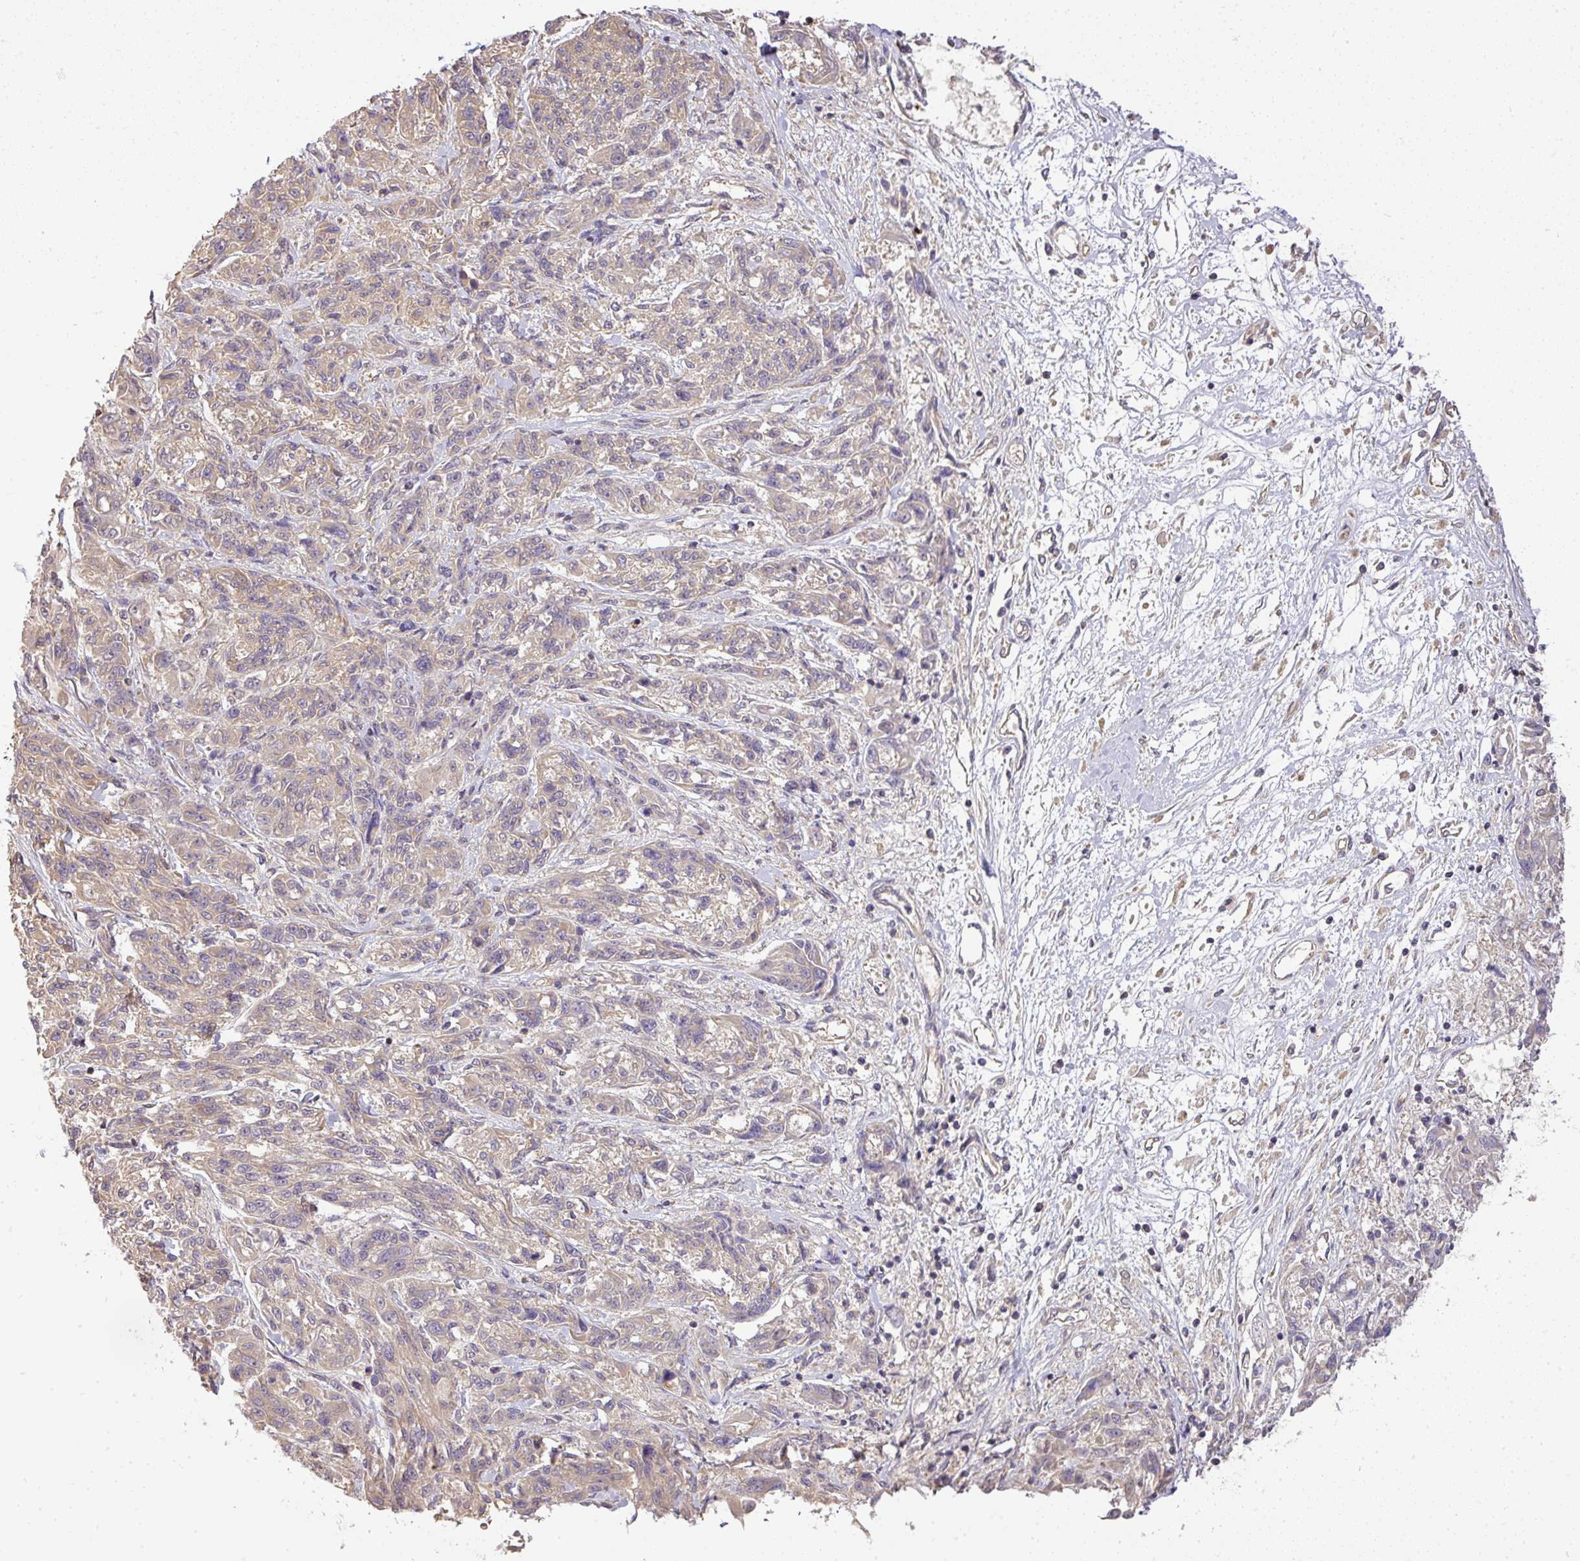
{"staining": {"intensity": "weak", "quantity": "<25%", "location": "cytoplasmic/membranous"}, "tissue": "melanoma", "cell_type": "Tumor cells", "image_type": "cancer", "snomed": [{"axis": "morphology", "description": "Malignant melanoma, NOS"}, {"axis": "topography", "description": "Skin"}], "caption": "IHC of human melanoma exhibits no expression in tumor cells. (DAB immunohistochemistry (IHC) with hematoxylin counter stain).", "gene": "TCL1B", "patient": {"sex": "male", "age": 53}}